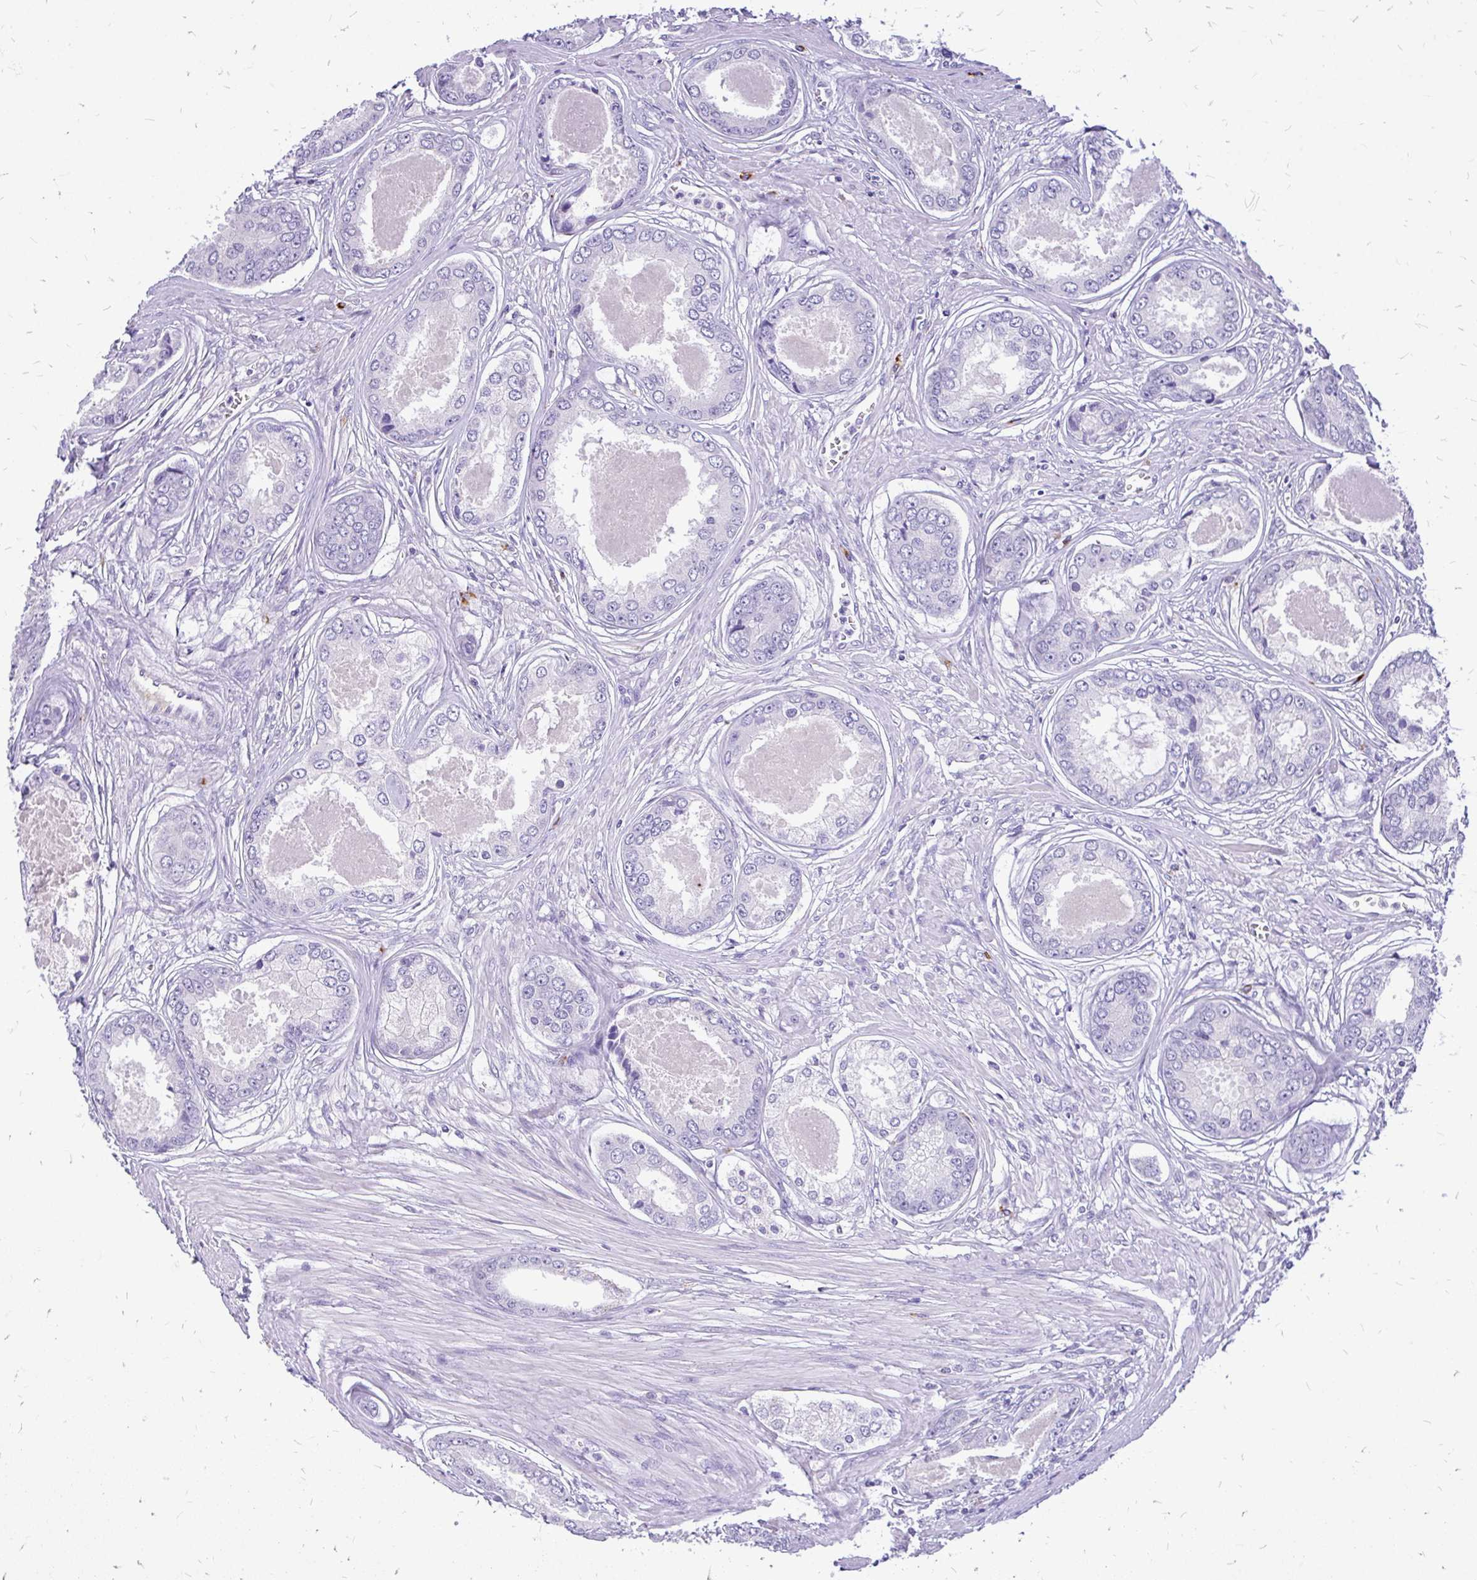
{"staining": {"intensity": "negative", "quantity": "none", "location": "none"}, "tissue": "prostate cancer", "cell_type": "Tumor cells", "image_type": "cancer", "snomed": [{"axis": "morphology", "description": "Adenocarcinoma, Low grade"}, {"axis": "topography", "description": "Prostate"}], "caption": "DAB (3,3'-diaminobenzidine) immunohistochemical staining of human prostate cancer displays no significant expression in tumor cells.", "gene": "MAP1LC3A", "patient": {"sex": "male", "age": 68}}